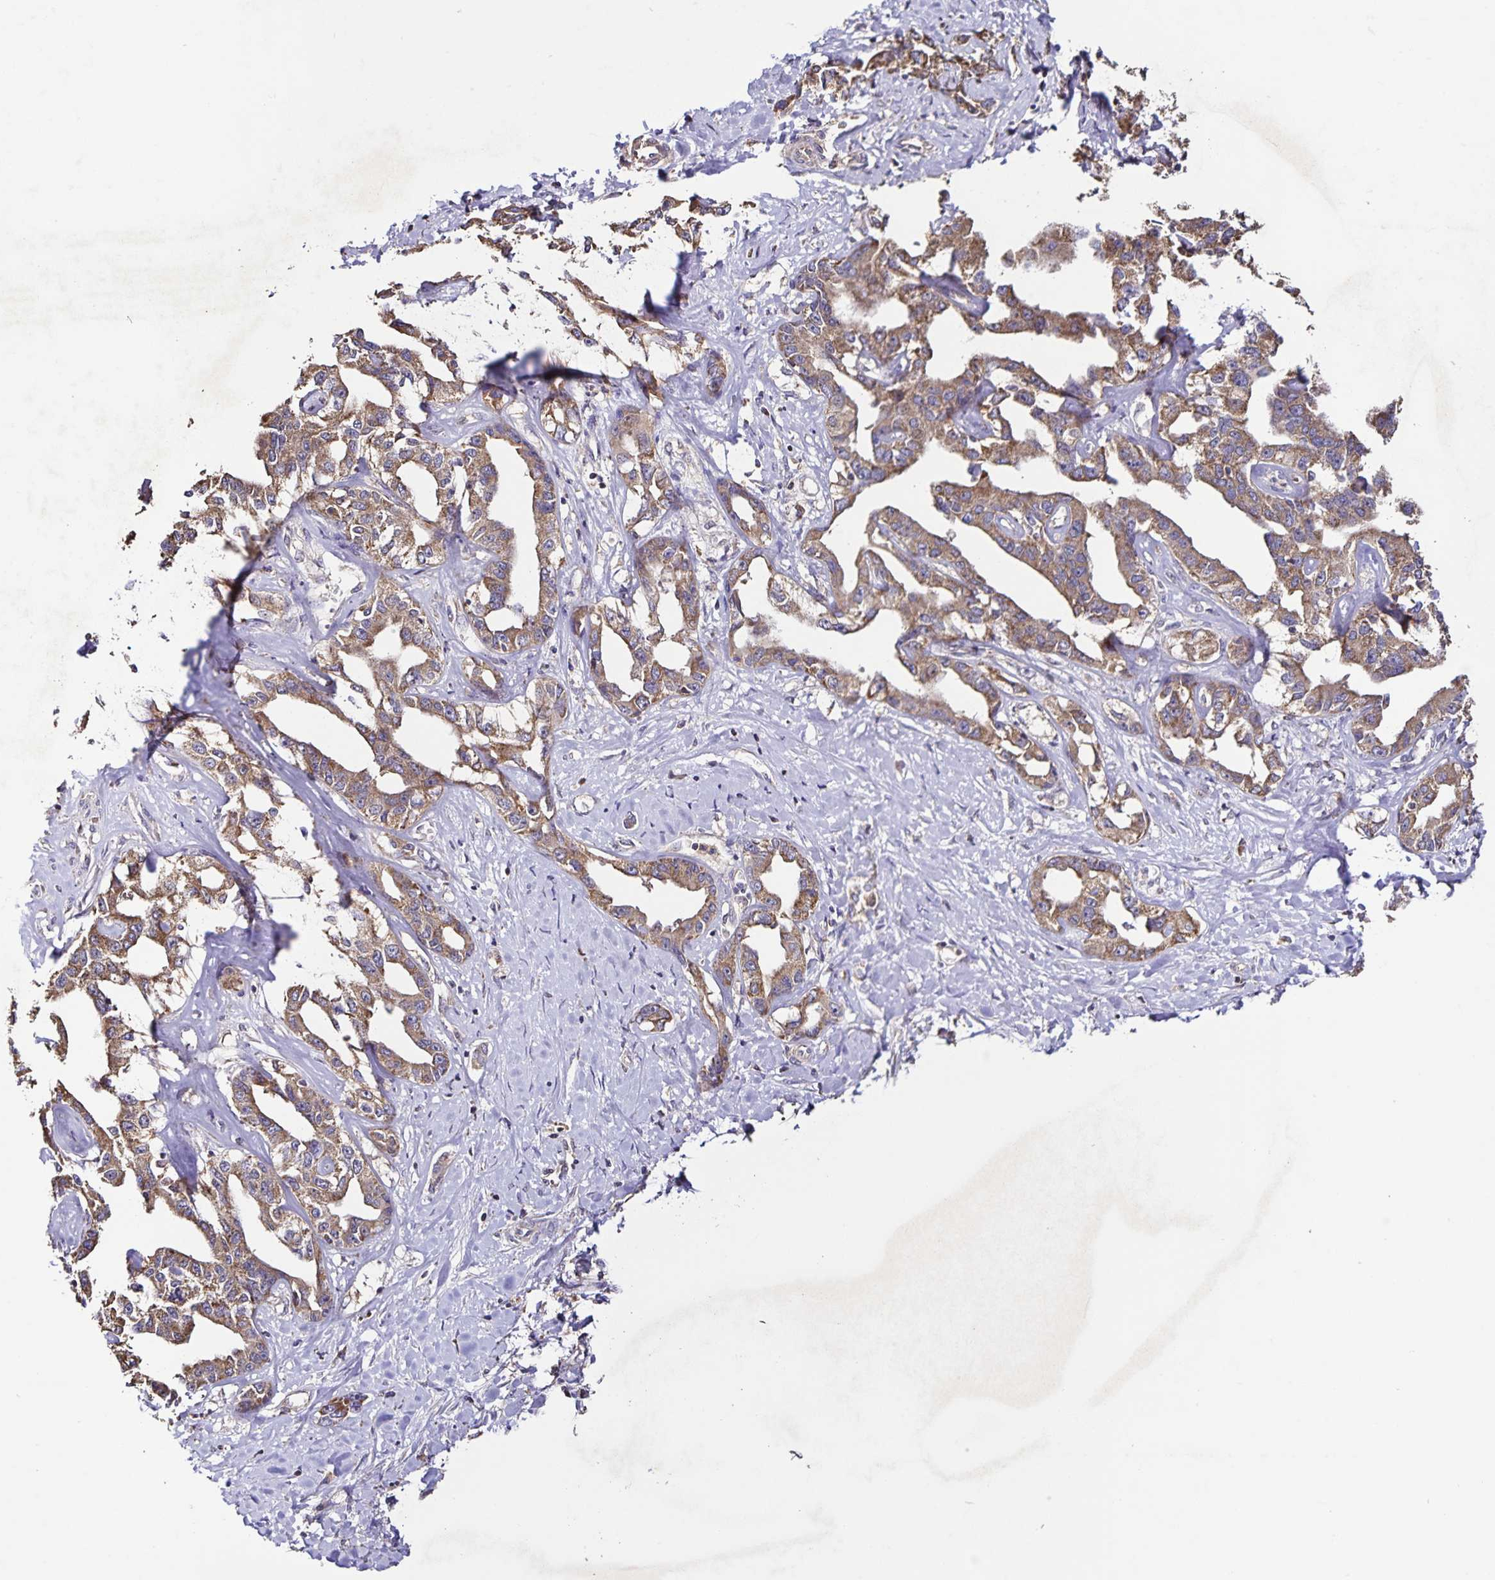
{"staining": {"intensity": "moderate", "quantity": ">75%", "location": "cytoplasmic/membranous"}, "tissue": "liver cancer", "cell_type": "Tumor cells", "image_type": "cancer", "snomed": [{"axis": "morphology", "description": "Cholangiocarcinoma"}, {"axis": "topography", "description": "Liver"}], "caption": "The image displays immunohistochemical staining of liver cancer (cholangiocarcinoma). There is moderate cytoplasmic/membranous expression is identified in approximately >75% of tumor cells.", "gene": "MAN1A1", "patient": {"sex": "male", "age": 59}}